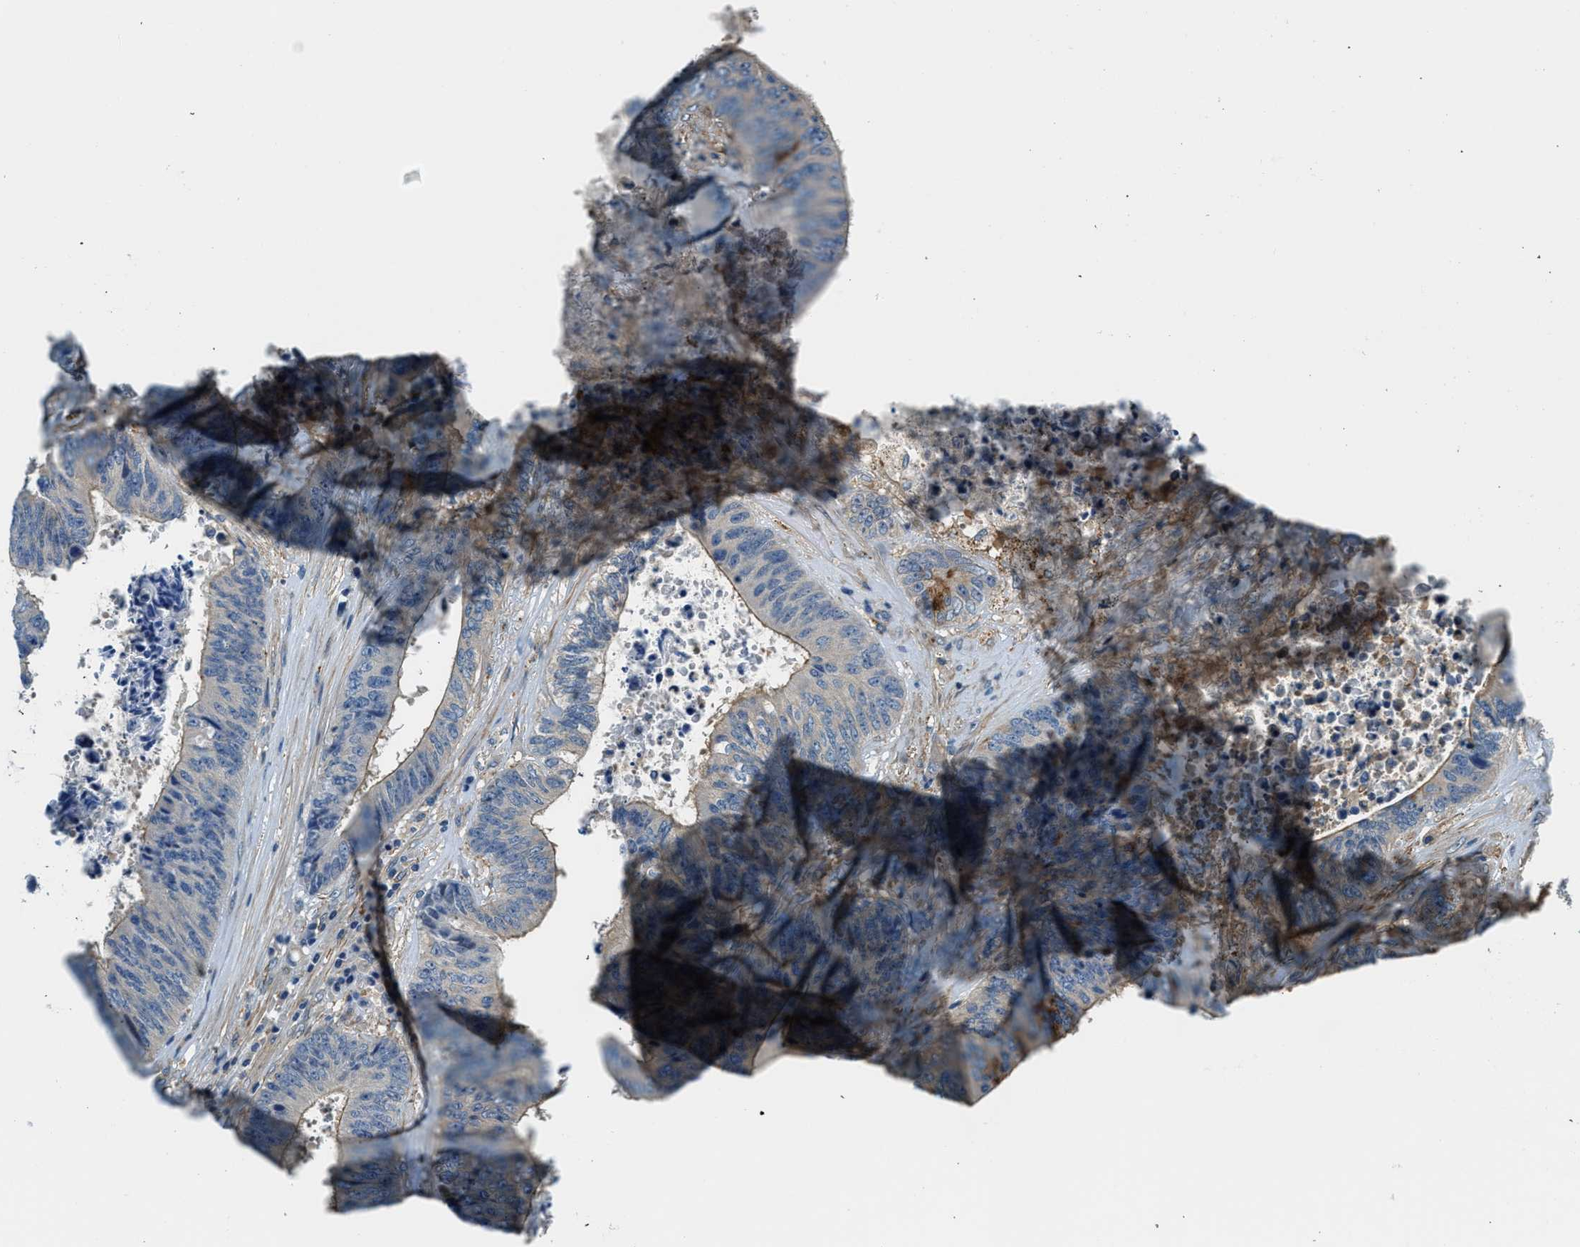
{"staining": {"intensity": "weak", "quantity": "25%-75%", "location": "cytoplasmic/membranous"}, "tissue": "colorectal cancer", "cell_type": "Tumor cells", "image_type": "cancer", "snomed": [{"axis": "morphology", "description": "Adenocarcinoma, NOS"}, {"axis": "topography", "description": "Rectum"}], "caption": "High-power microscopy captured an immunohistochemistry (IHC) micrograph of colorectal cancer (adenocarcinoma), revealing weak cytoplasmic/membranous positivity in approximately 25%-75% of tumor cells.", "gene": "SLC19A2", "patient": {"sex": "male", "age": 72}}